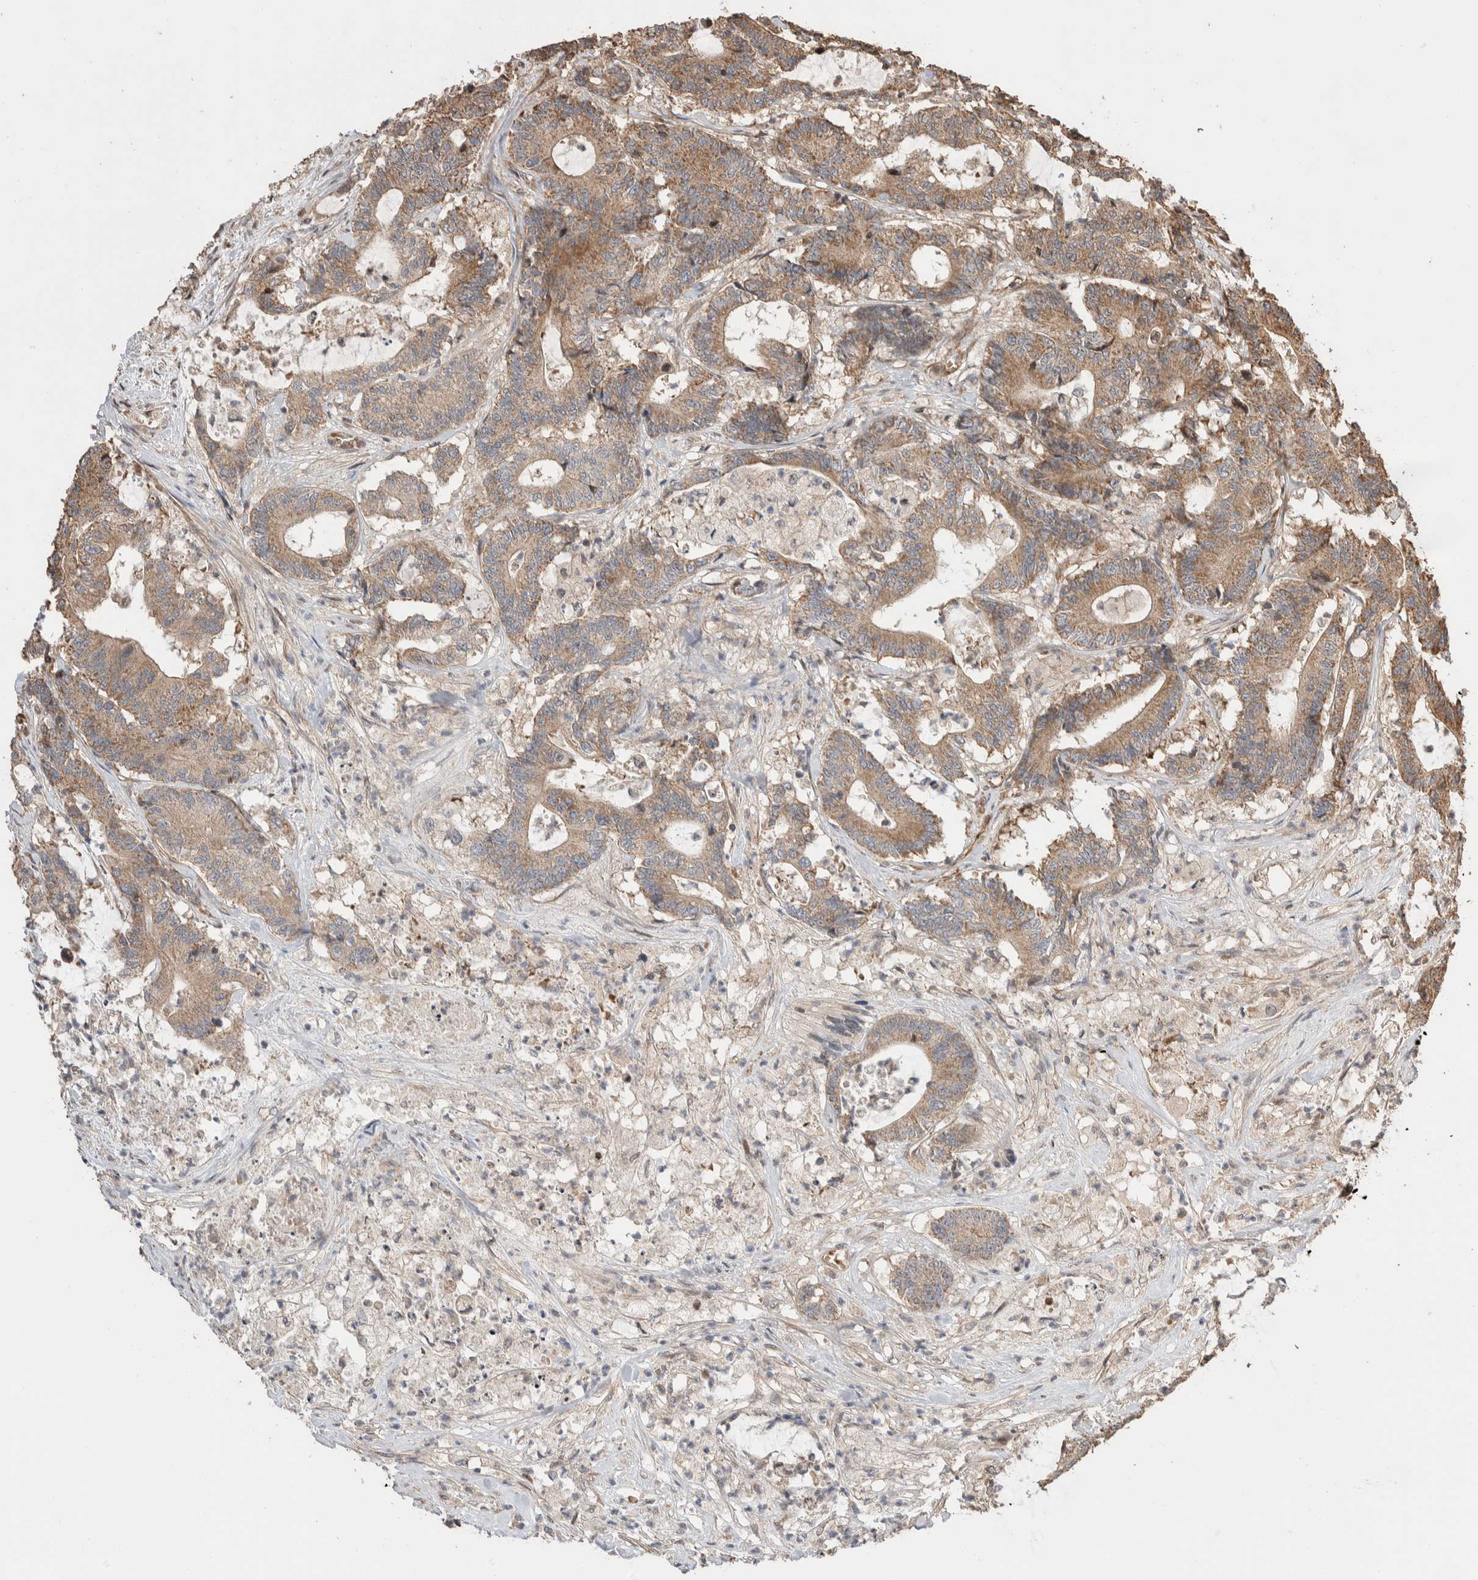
{"staining": {"intensity": "moderate", "quantity": ">75%", "location": "cytoplasmic/membranous"}, "tissue": "colorectal cancer", "cell_type": "Tumor cells", "image_type": "cancer", "snomed": [{"axis": "morphology", "description": "Adenocarcinoma, NOS"}, {"axis": "topography", "description": "Colon"}], "caption": "Brown immunohistochemical staining in human colorectal adenocarcinoma shows moderate cytoplasmic/membranous expression in approximately >75% of tumor cells.", "gene": "ERC1", "patient": {"sex": "female", "age": 84}}